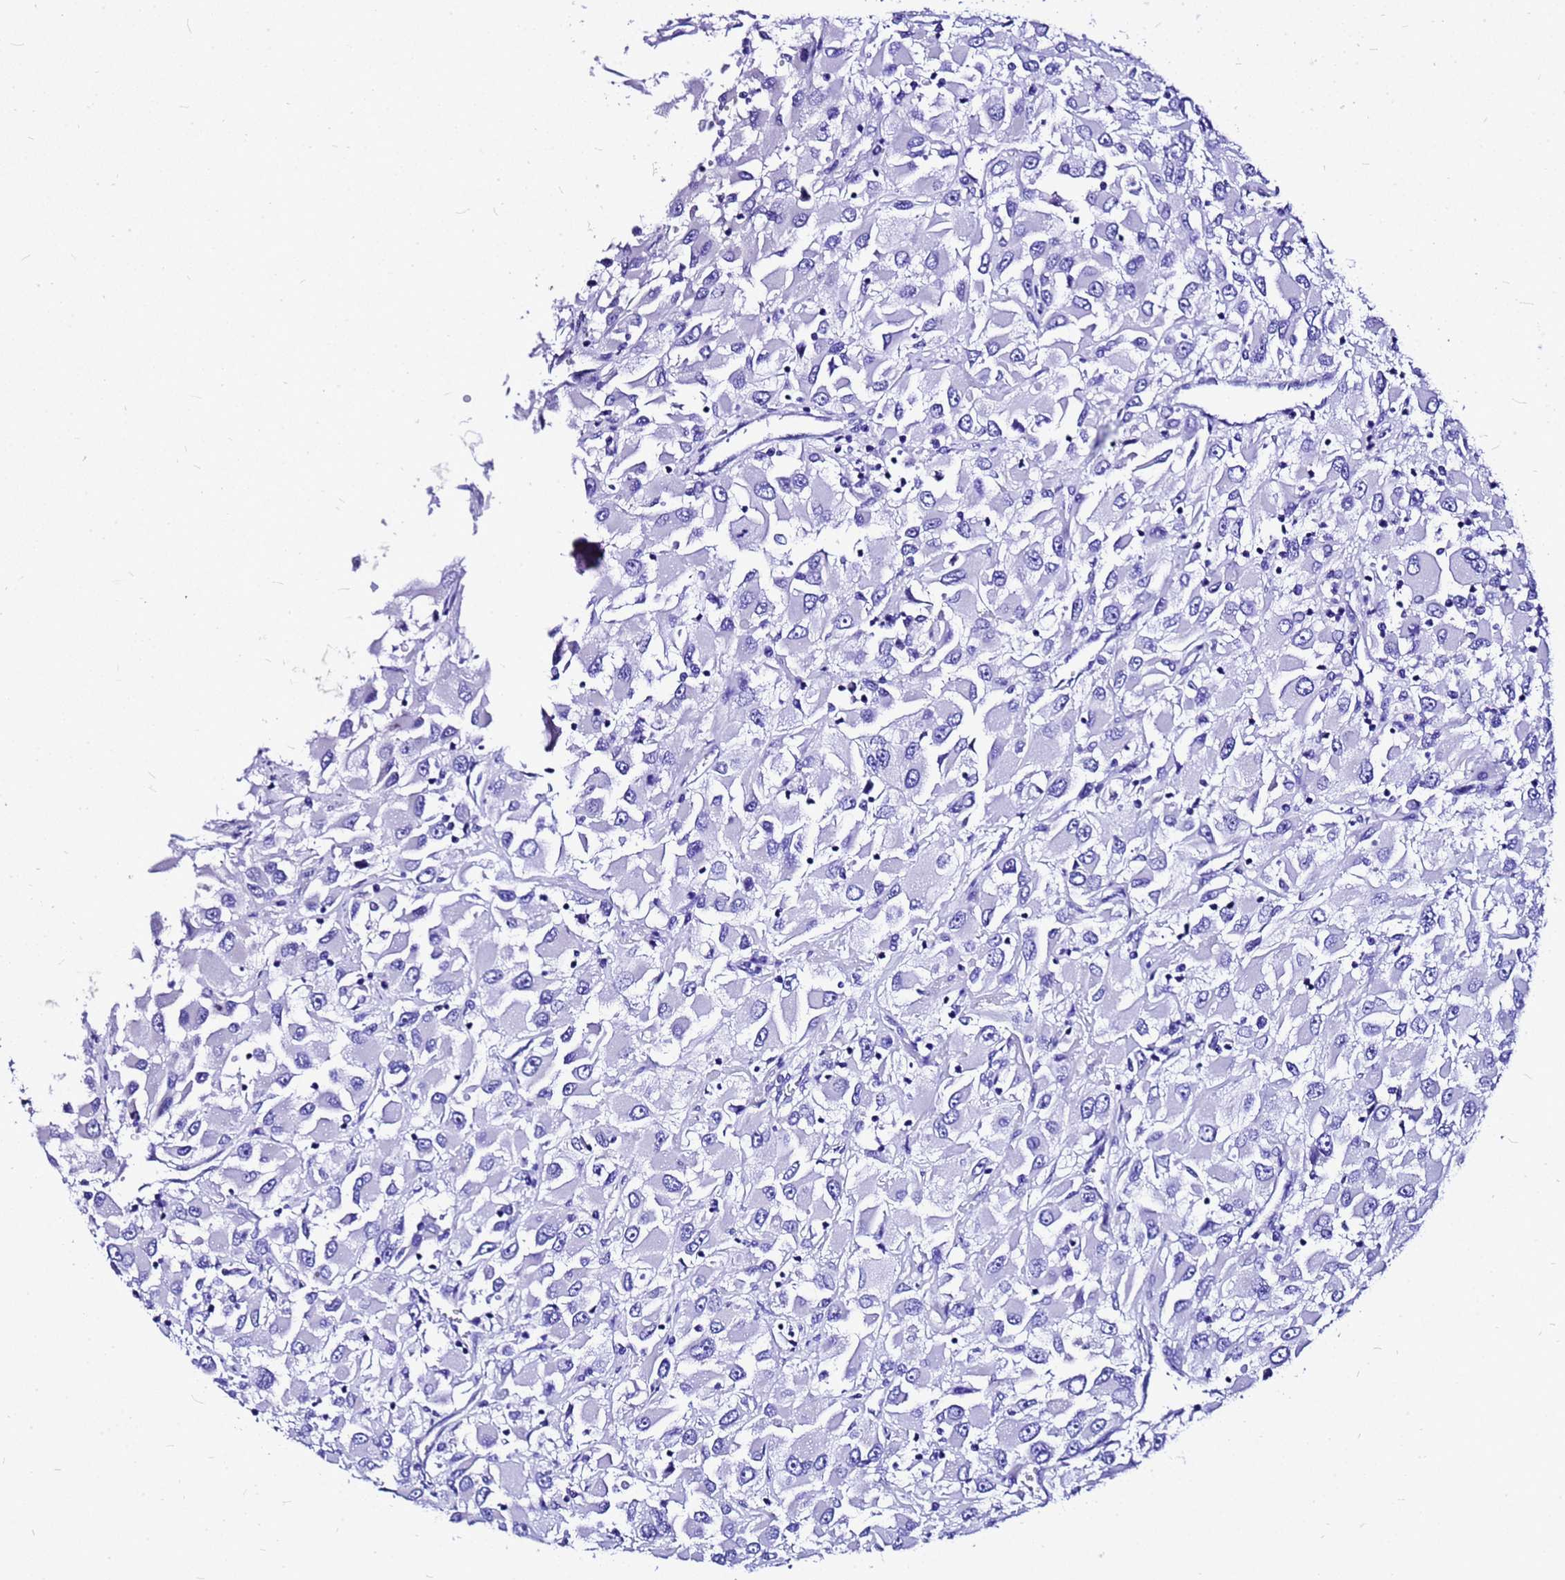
{"staining": {"intensity": "negative", "quantity": "none", "location": "none"}, "tissue": "renal cancer", "cell_type": "Tumor cells", "image_type": "cancer", "snomed": [{"axis": "morphology", "description": "Adenocarcinoma, NOS"}, {"axis": "topography", "description": "Kidney"}], "caption": "Renal cancer (adenocarcinoma) was stained to show a protein in brown. There is no significant staining in tumor cells. The staining is performed using DAB (3,3'-diaminobenzidine) brown chromogen with nuclei counter-stained in using hematoxylin.", "gene": "HERC4", "patient": {"sex": "female", "age": 52}}